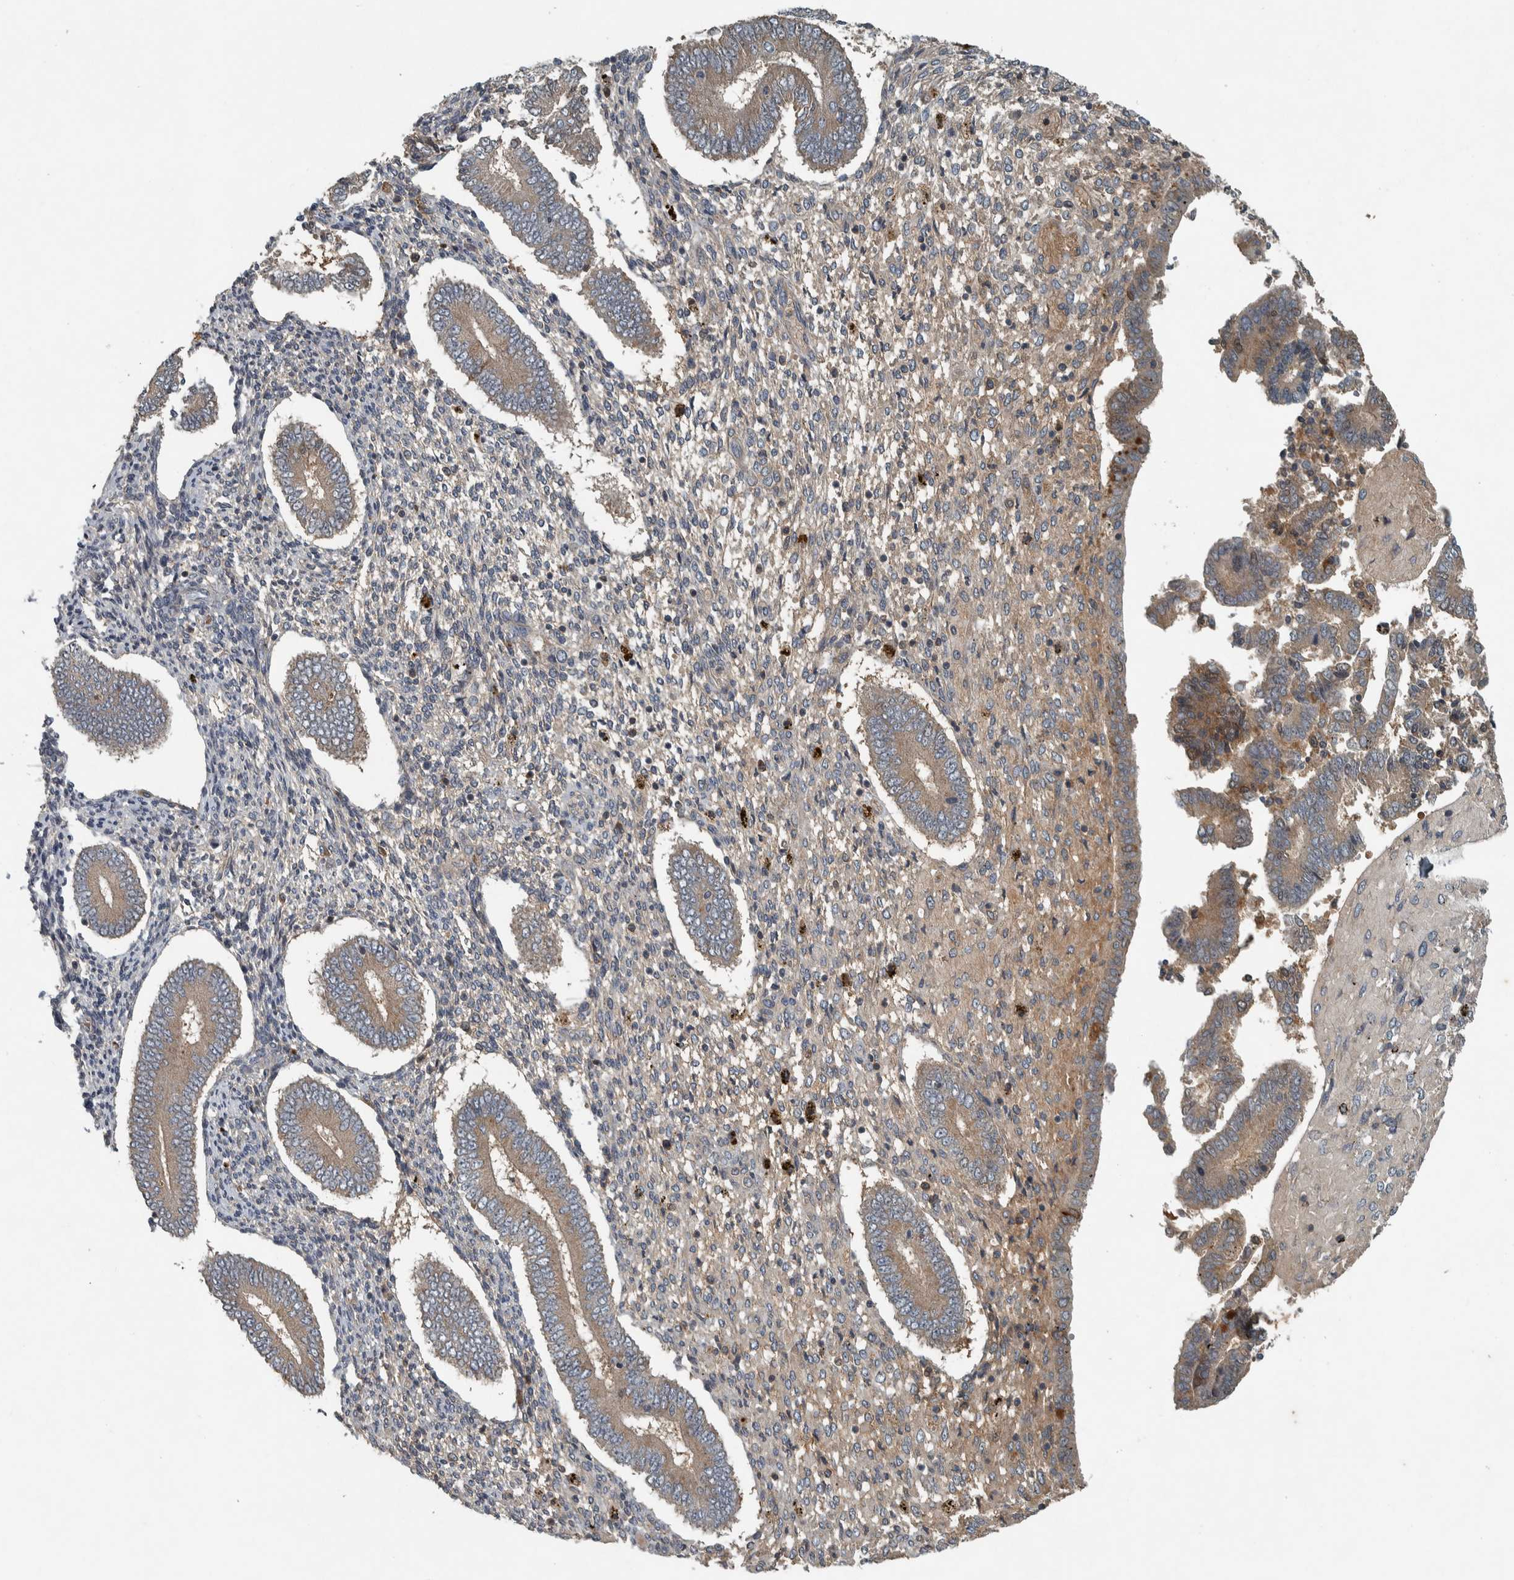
{"staining": {"intensity": "weak", "quantity": "<25%", "location": "cytoplasmic/membranous"}, "tissue": "endometrium", "cell_type": "Cells in endometrial stroma", "image_type": "normal", "snomed": [{"axis": "morphology", "description": "Normal tissue, NOS"}, {"axis": "topography", "description": "Endometrium"}], "caption": "There is no significant staining in cells in endometrial stroma of endometrium. Brightfield microscopy of immunohistochemistry (IHC) stained with DAB (brown) and hematoxylin (blue), captured at high magnification.", "gene": "CLCN2", "patient": {"sex": "female", "age": 42}}